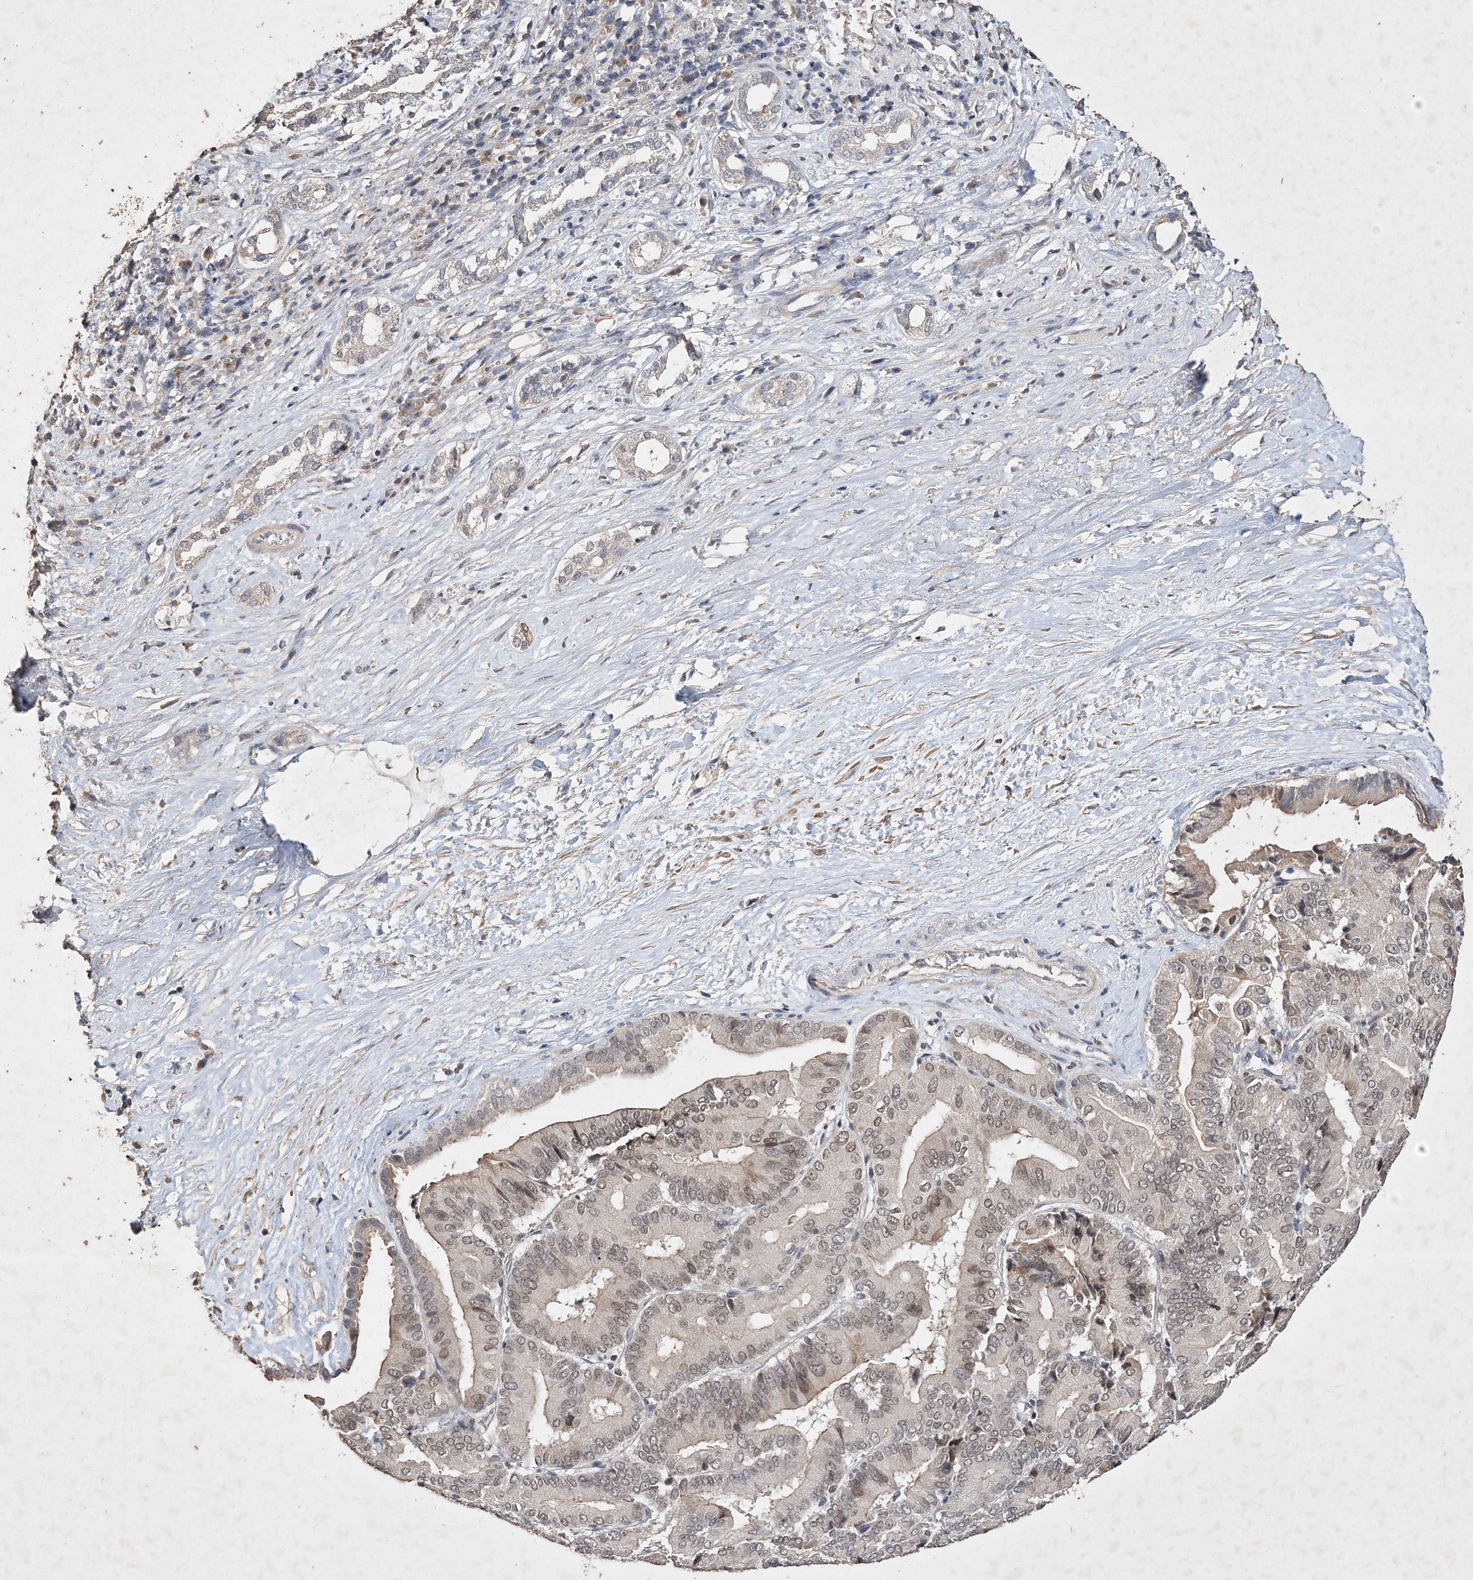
{"staining": {"intensity": "moderate", "quantity": ">75%", "location": "nuclear"}, "tissue": "liver cancer", "cell_type": "Tumor cells", "image_type": "cancer", "snomed": [{"axis": "morphology", "description": "Cholangiocarcinoma"}, {"axis": "topography", "description": "Liver"}], "caption": "Immunohistochemistry of liver cancer (cholangiocarcinoma) exhibits medium levels of moderate nuclear expression in about >75% of tumor cells. (DAB IHC, brown staining for protein, blue staining for nuclei).", "gene": "C3orf38", "patient": {"sex": "female", "age": 75}}